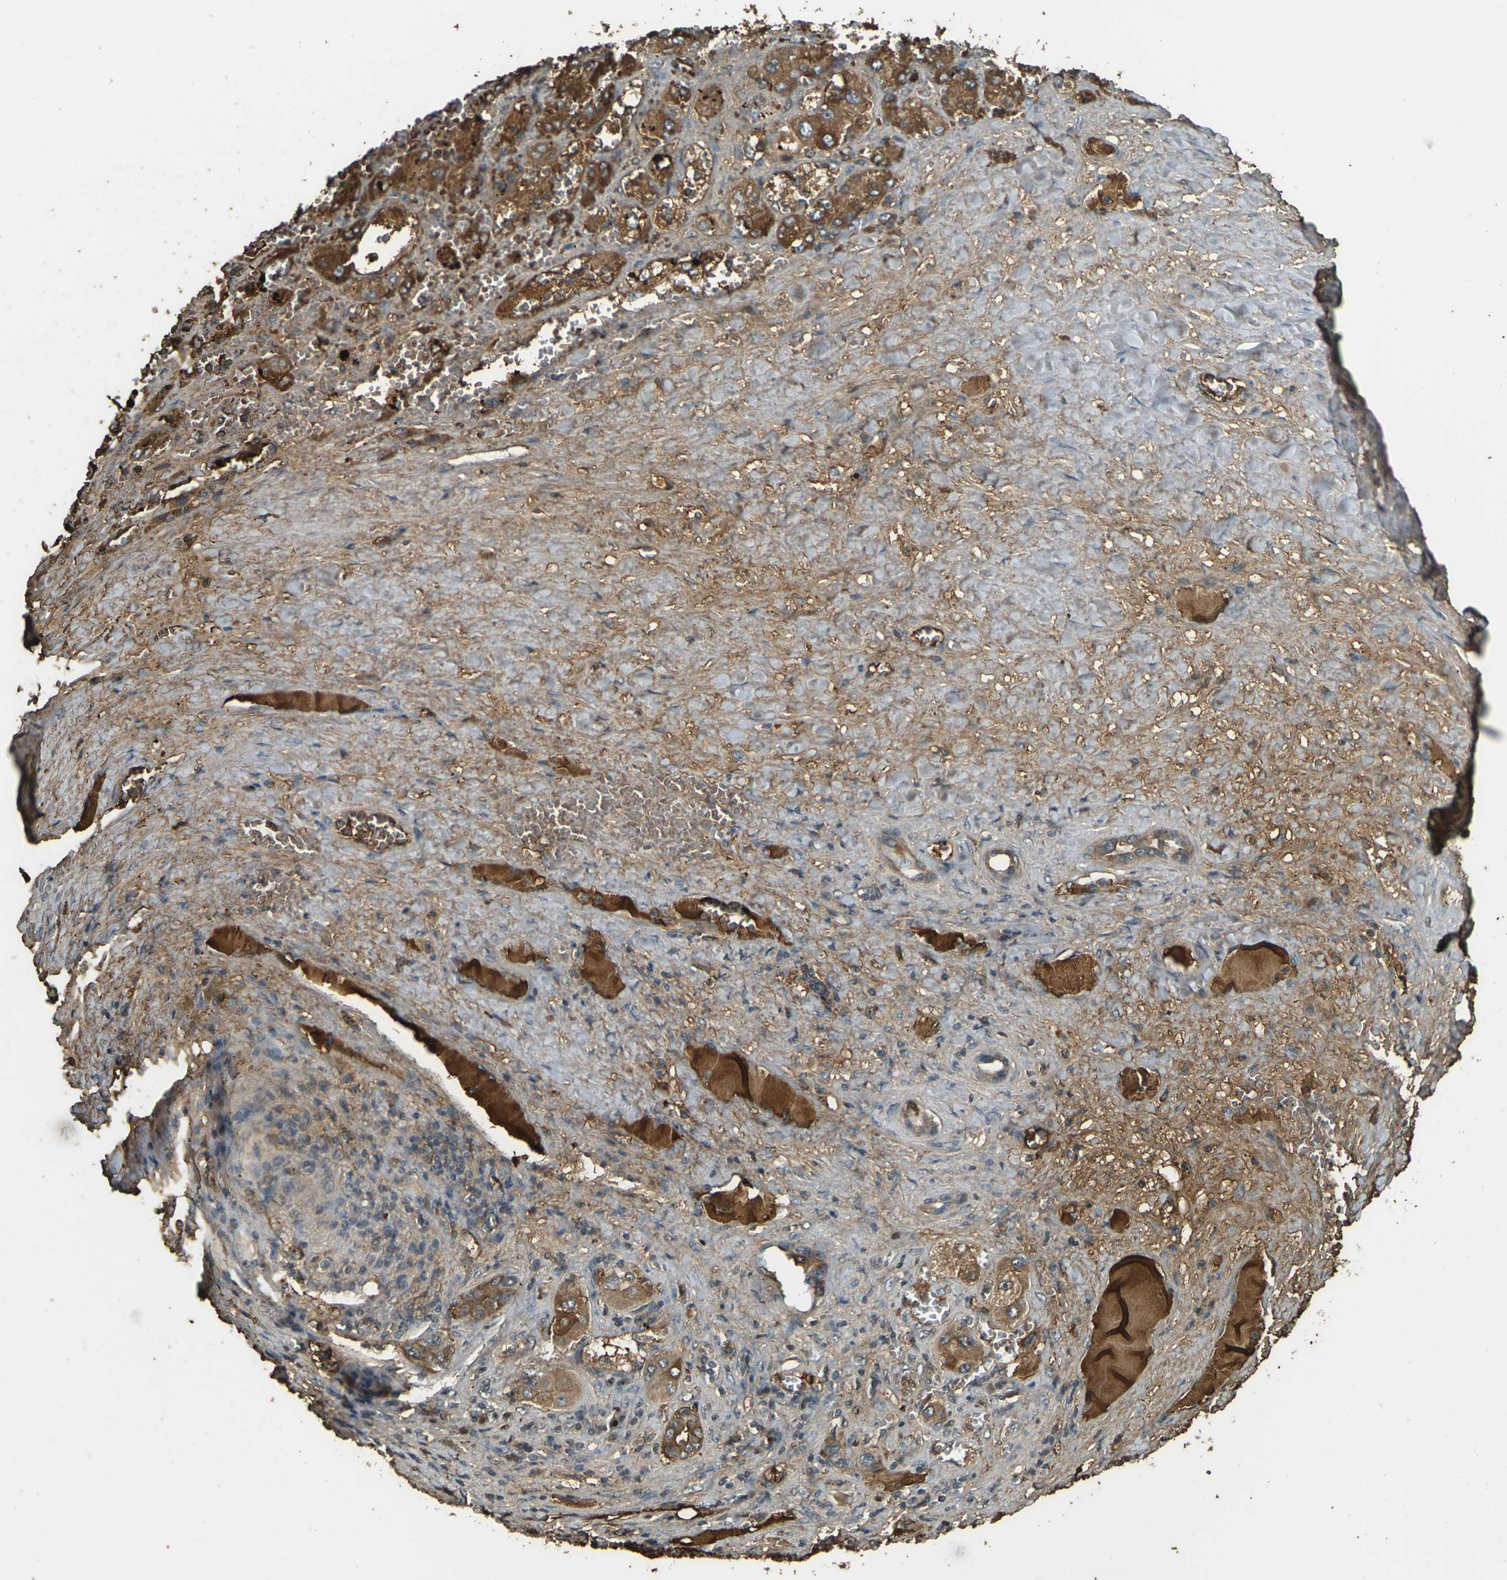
{"staining": {"intensity": "moderate", "quantity": ">75%", "location": "cytoplasmic/membranous"}, "tissue": "liver cancer", "cell_type": "Tumor cells", "image_type": "cancer", "snomed": [{"axis": "morphology", "description": "Carcinoma, Hepatocellular, NOS"}, {"axis": "topography", "description": "Liver"}], "caption": "Human liver cancer (hepatocellular carcinoma) stained with a brown dye reveals moderate cytoplasmic/membranous positive expression in approximately >75% of tumor cells.", "gene": "CYP1B1", "patient": {"sex": "female", "age": 73}}